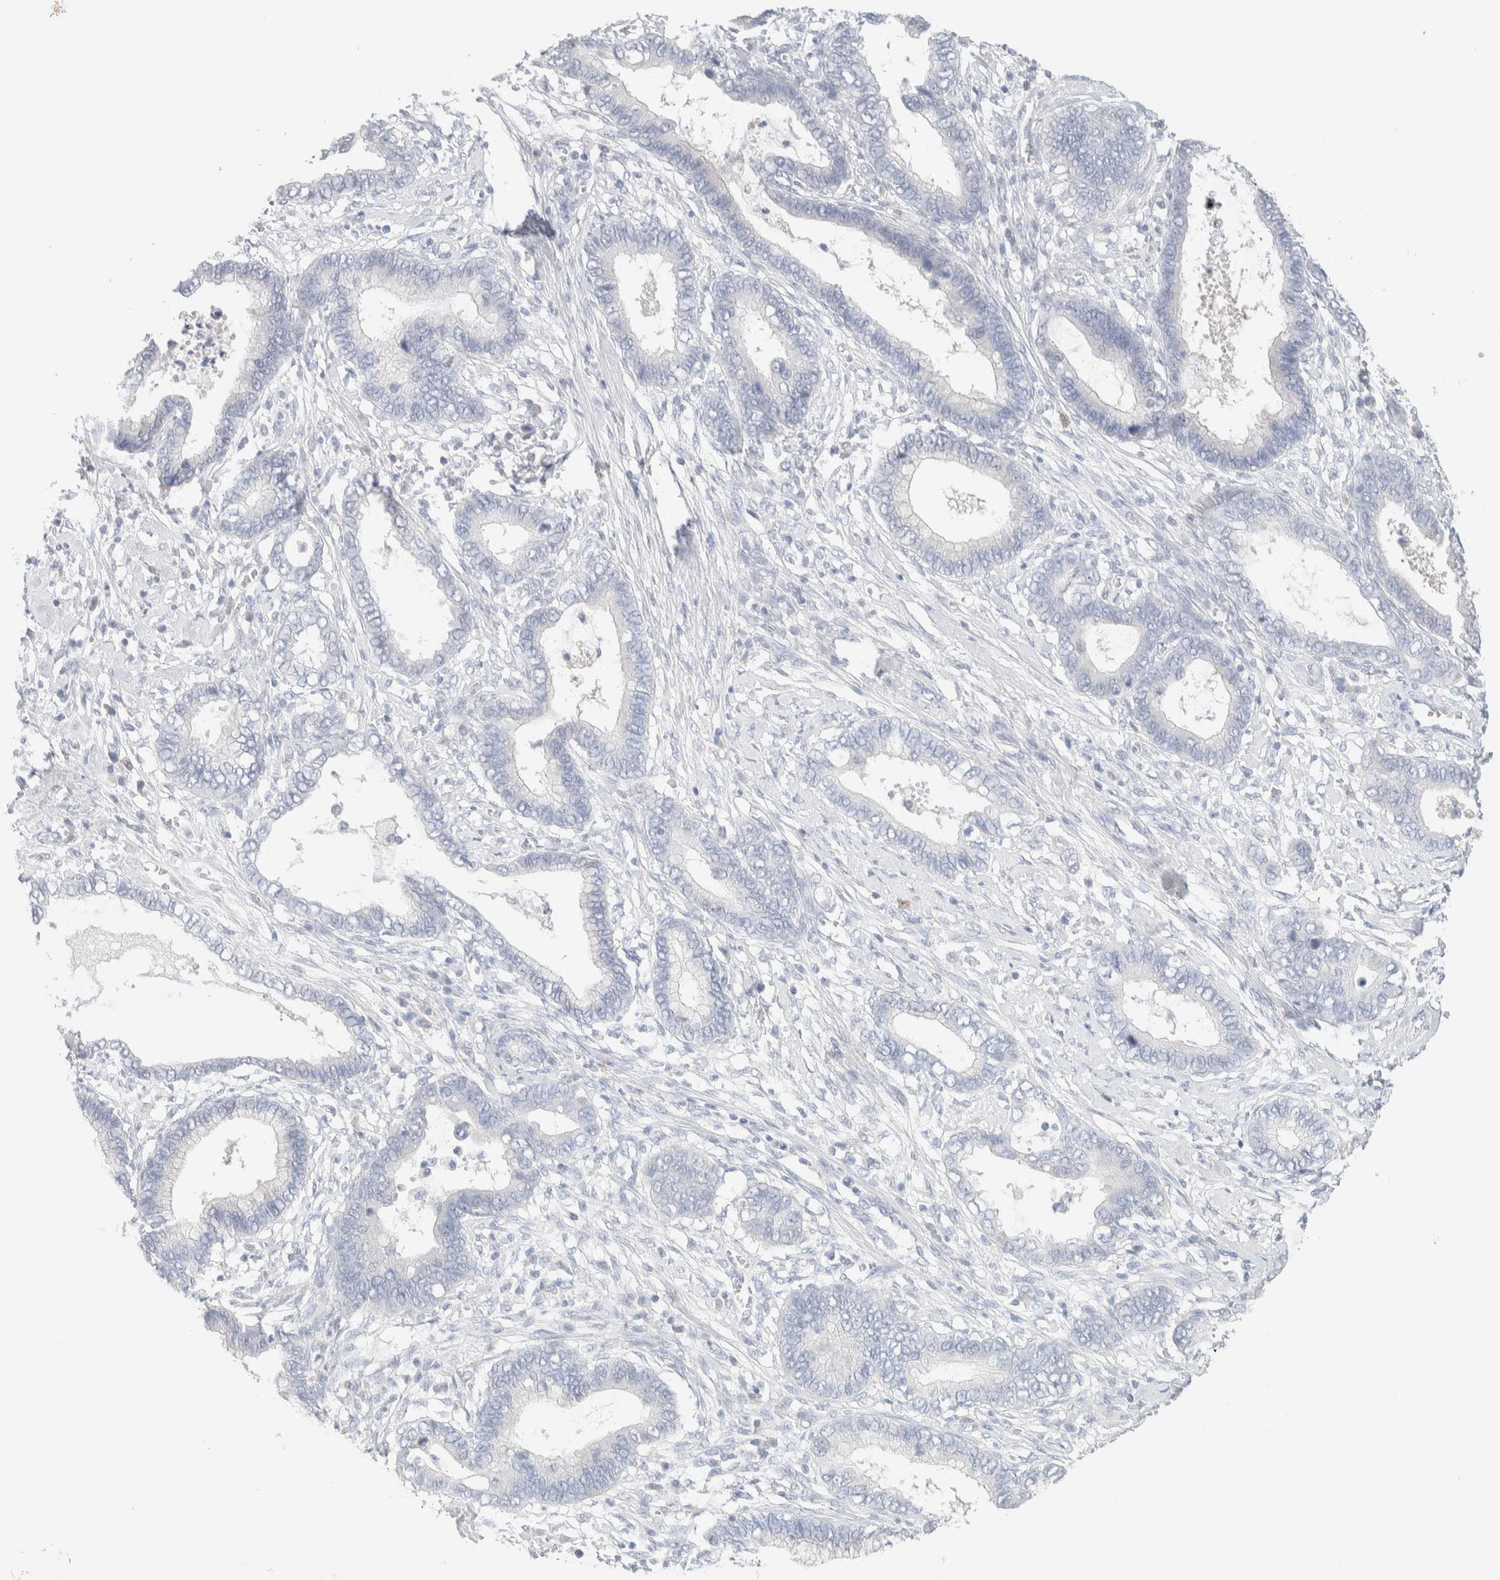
{"staining": {"intensity": "negative", "quantity": "none", "location": "none"}, "tissue": "cervical cancer", "cell_type": "Tumor cells", "image_type": "cancer", "snomed": [{"axis": "morphology", "description": "Adenocarcinoma, NOS"}, {"axis": "topography", "description": "Cervix"}], "caption": "An IHC micrograph of cervical cancer (adenocarcinoma) is shown. There is no staining in tumor cells of cervical cancer (adenocarcinoma). (DAB IHC, high magnification).", "gene": "RIDA", "patient": {"sex": "female", "age": 44}}